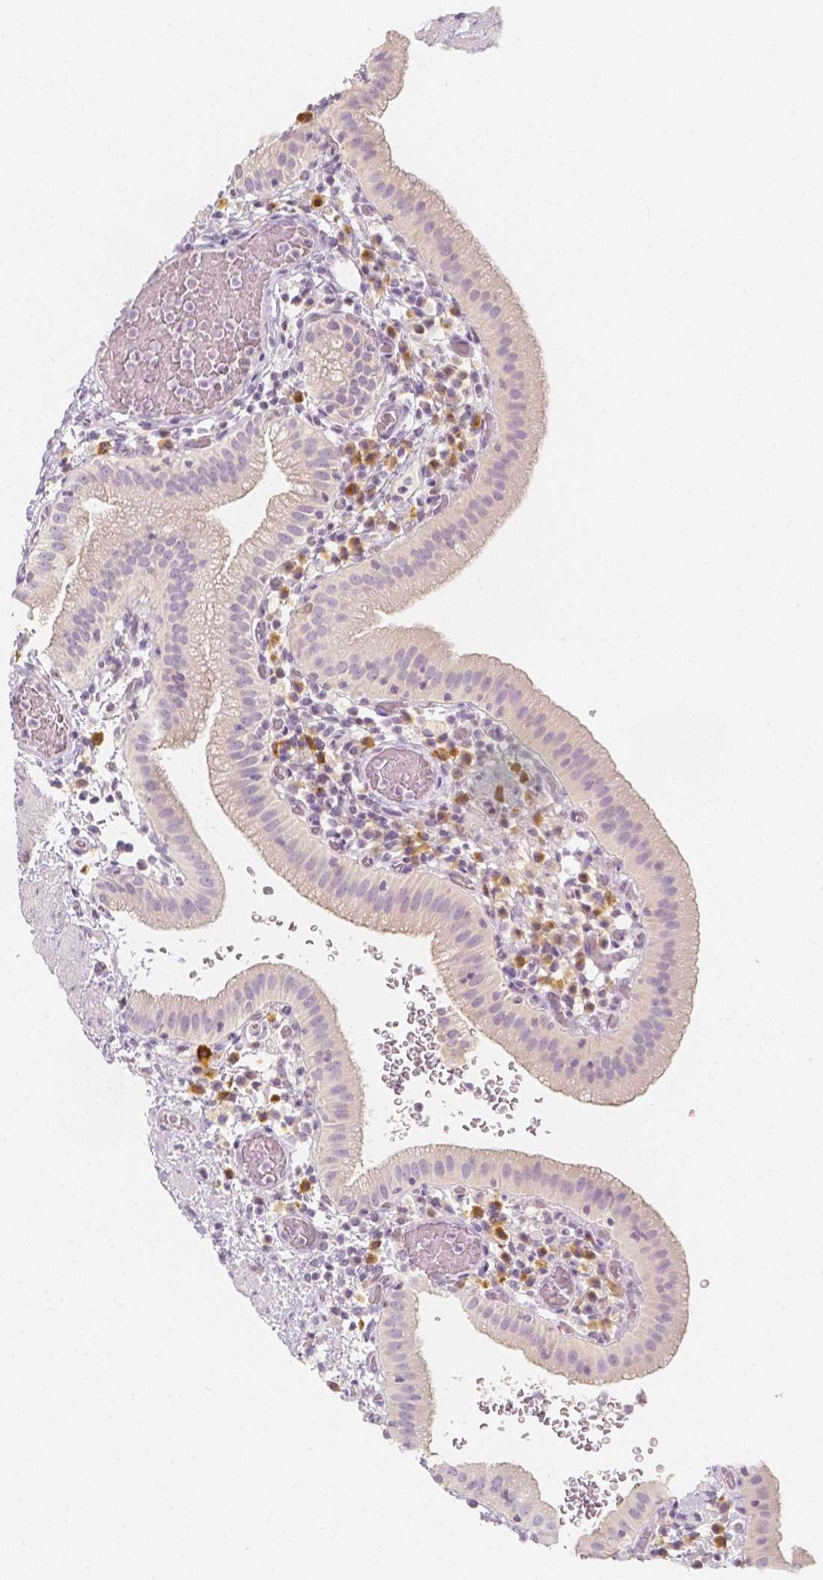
{"staining": {"intensity": "weak", "quantity": "<25%", "location": "cytoplasmic/membranous"}, "tissue": "gallbladder", "cell_type": "Glandular cells", "image_type": "normal", "snomed": [{"axis": "morphology", "description": "Normal tissue, NOS"}, {"axis": "topography", "description": "Gallbladder"}], "caption": "Immunohistochemistry photomicrograph of benign human gallbladder stained for a protein (brown), which exhibits no positivity in glandular cells.", "gene": "BATF", "patient": {"sex": "male", "age": 26}}